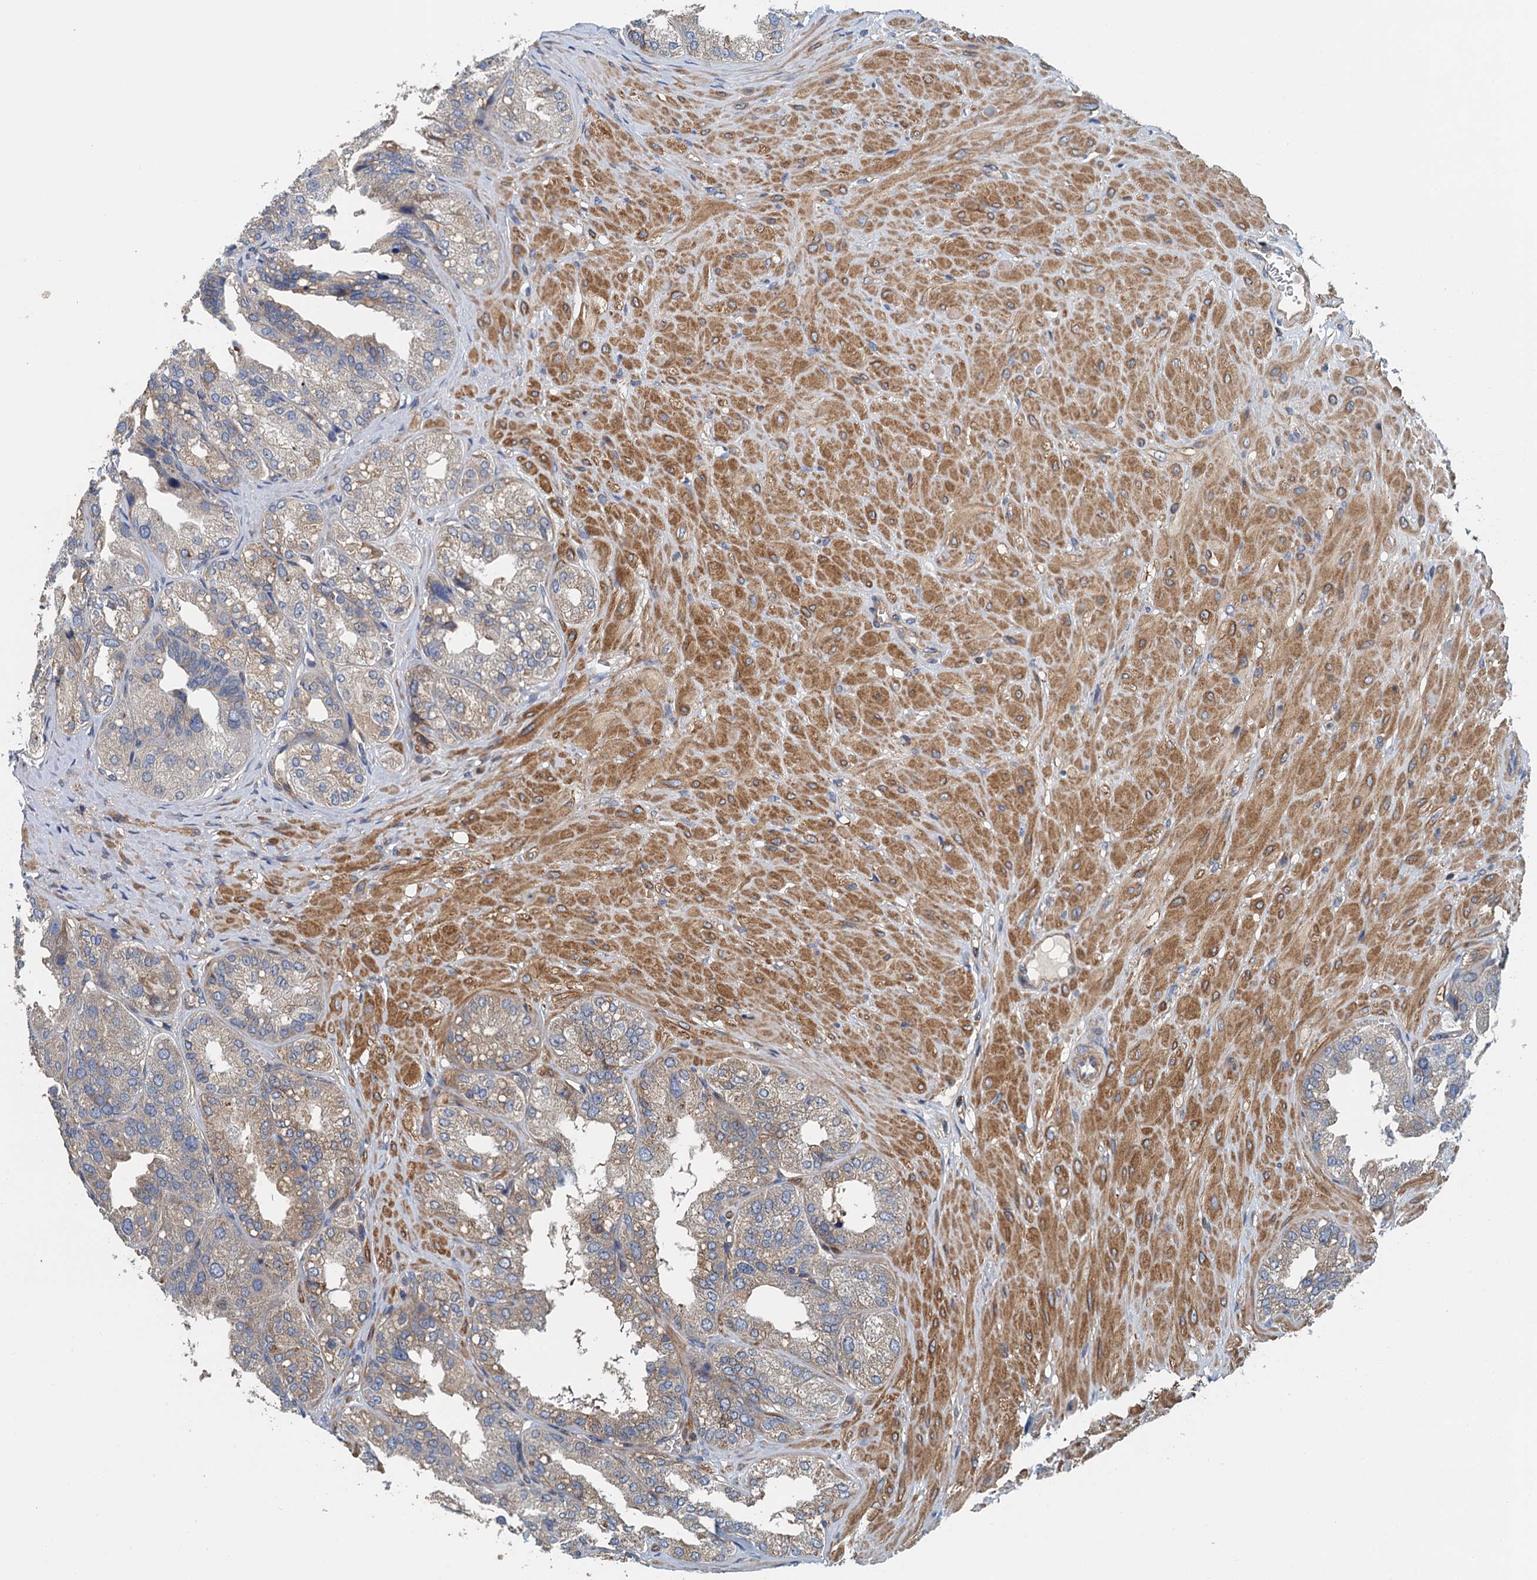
{"staining": {"intensity": "weak", "quantity": "<25%", "location": "cytoplasmic/membranous"}, "tissue": "seminal vesicle", "cell_type": "Glandular cells", "image_type": "normal", "snomed": [{"axis": "morphology", "description": "Normal tissue, NOS"}, {"axis": "topography", "description": "Prostate"}, {"axis": "topography", "description": "Seminal veicle"}], "caption": "Benign seminal vesicle was stained to show a protein in brown. There is no significant staining in glandular cells. The staining was performed using DAB (3,3'-diaminobenzidine) to visualize the protein expression in brown, while the nuclei were stained in blue with hematoxylin (Magnification: 20x).", "gene": "PPP1R14D", "patient": {"sex": "male", "age": 51}}